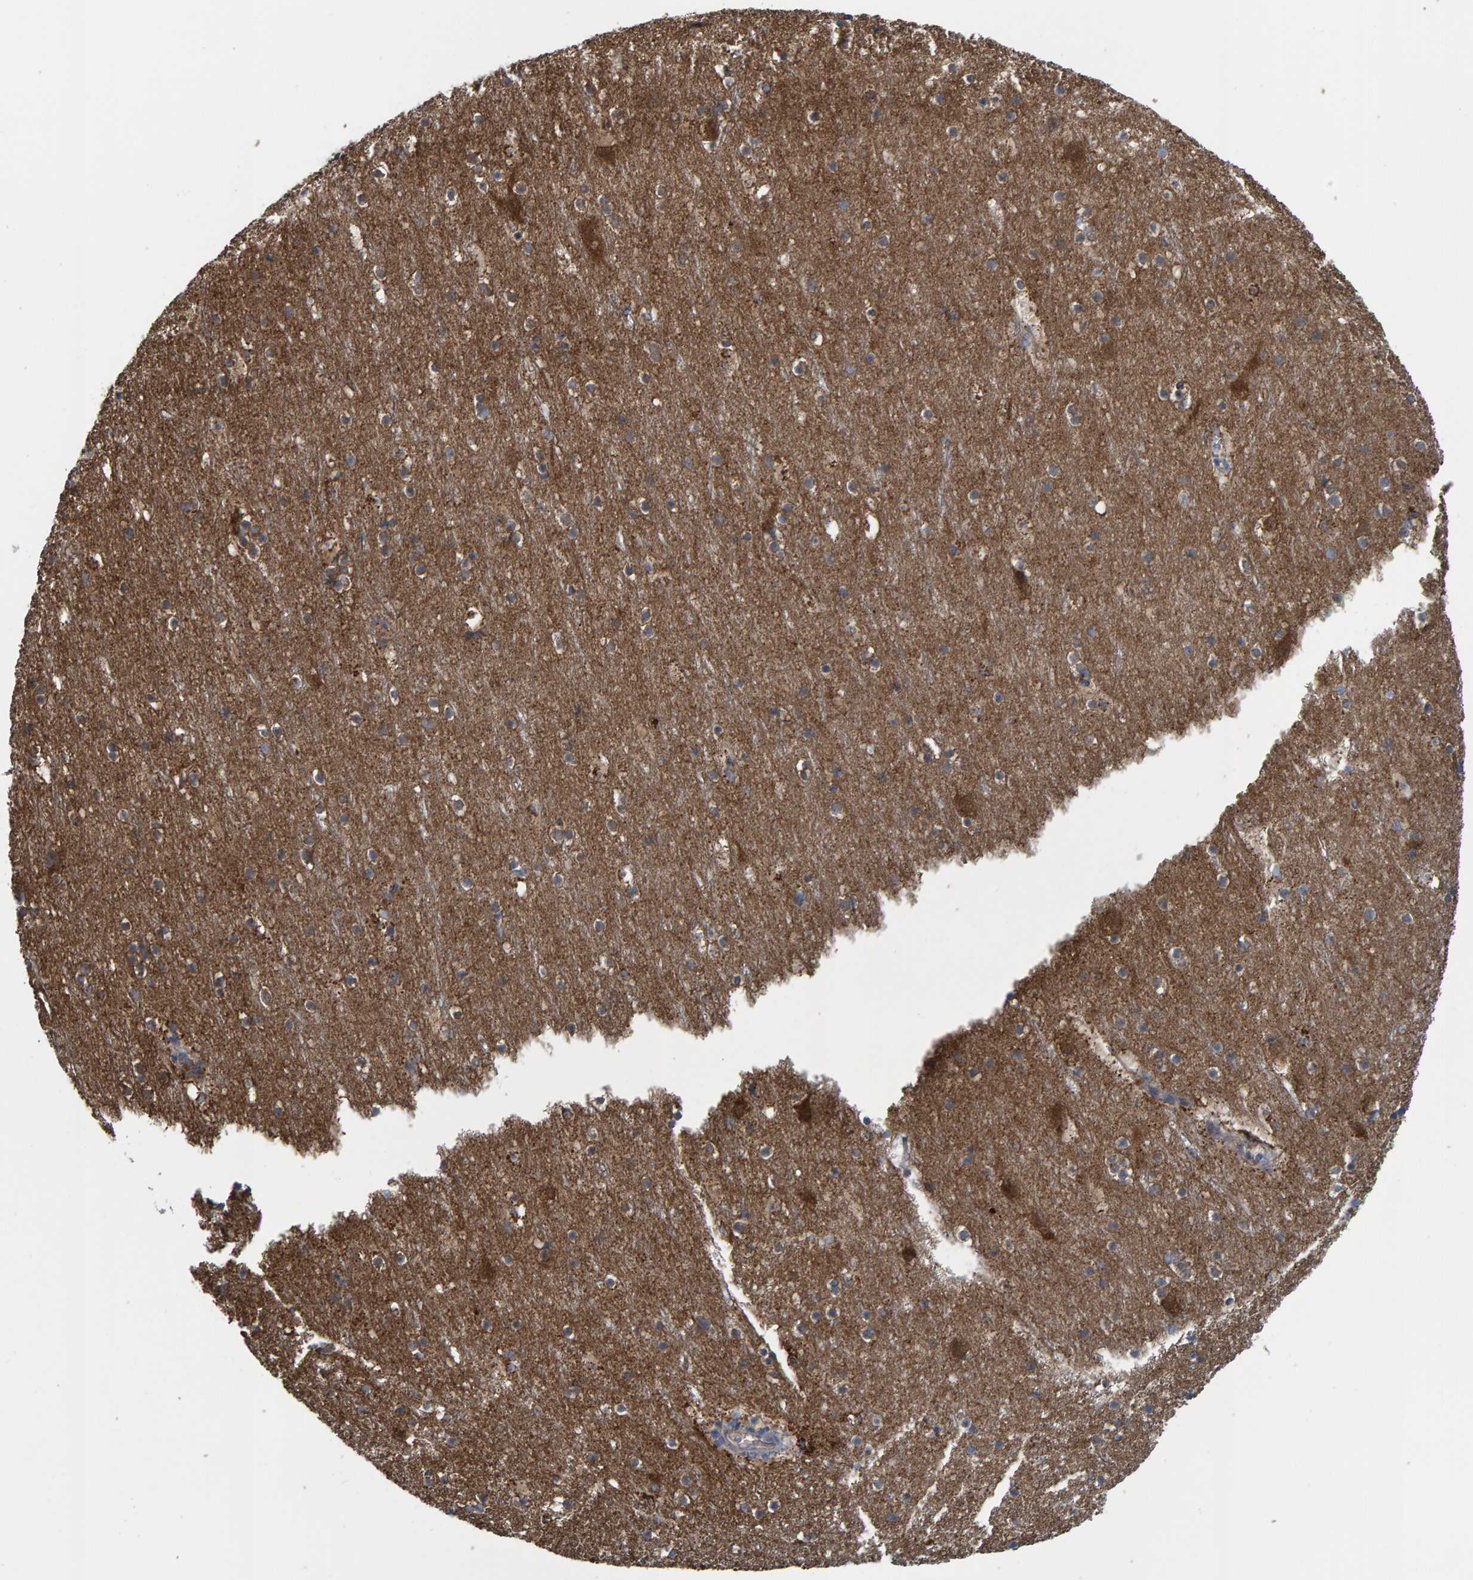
{"staining": {"intensity": "moderate", "quantity": ">75%", "location": "cytoplasmic/membranous"}, "tissue": "cerebral cortex", "cell_type": "Endothelial cells", "image_type": "normal", "snomed": [{"axis": "morphology", "description": "Normal tissue, NOS"}, {"axis": "topography", "description": "Cerebral cortex"}], "caption": "Immunohistochemistry (IHC) of unremarkable cerebral cortex reveals medium levels of moderate cytoplasmic/membranous staining in approximately >75% of endothelial cells. (DAB IHC, brown staining for protein, blue staining for nuclei).", "gene": "LRSAM1", "patient": {"sex": "male", "age": 45}}